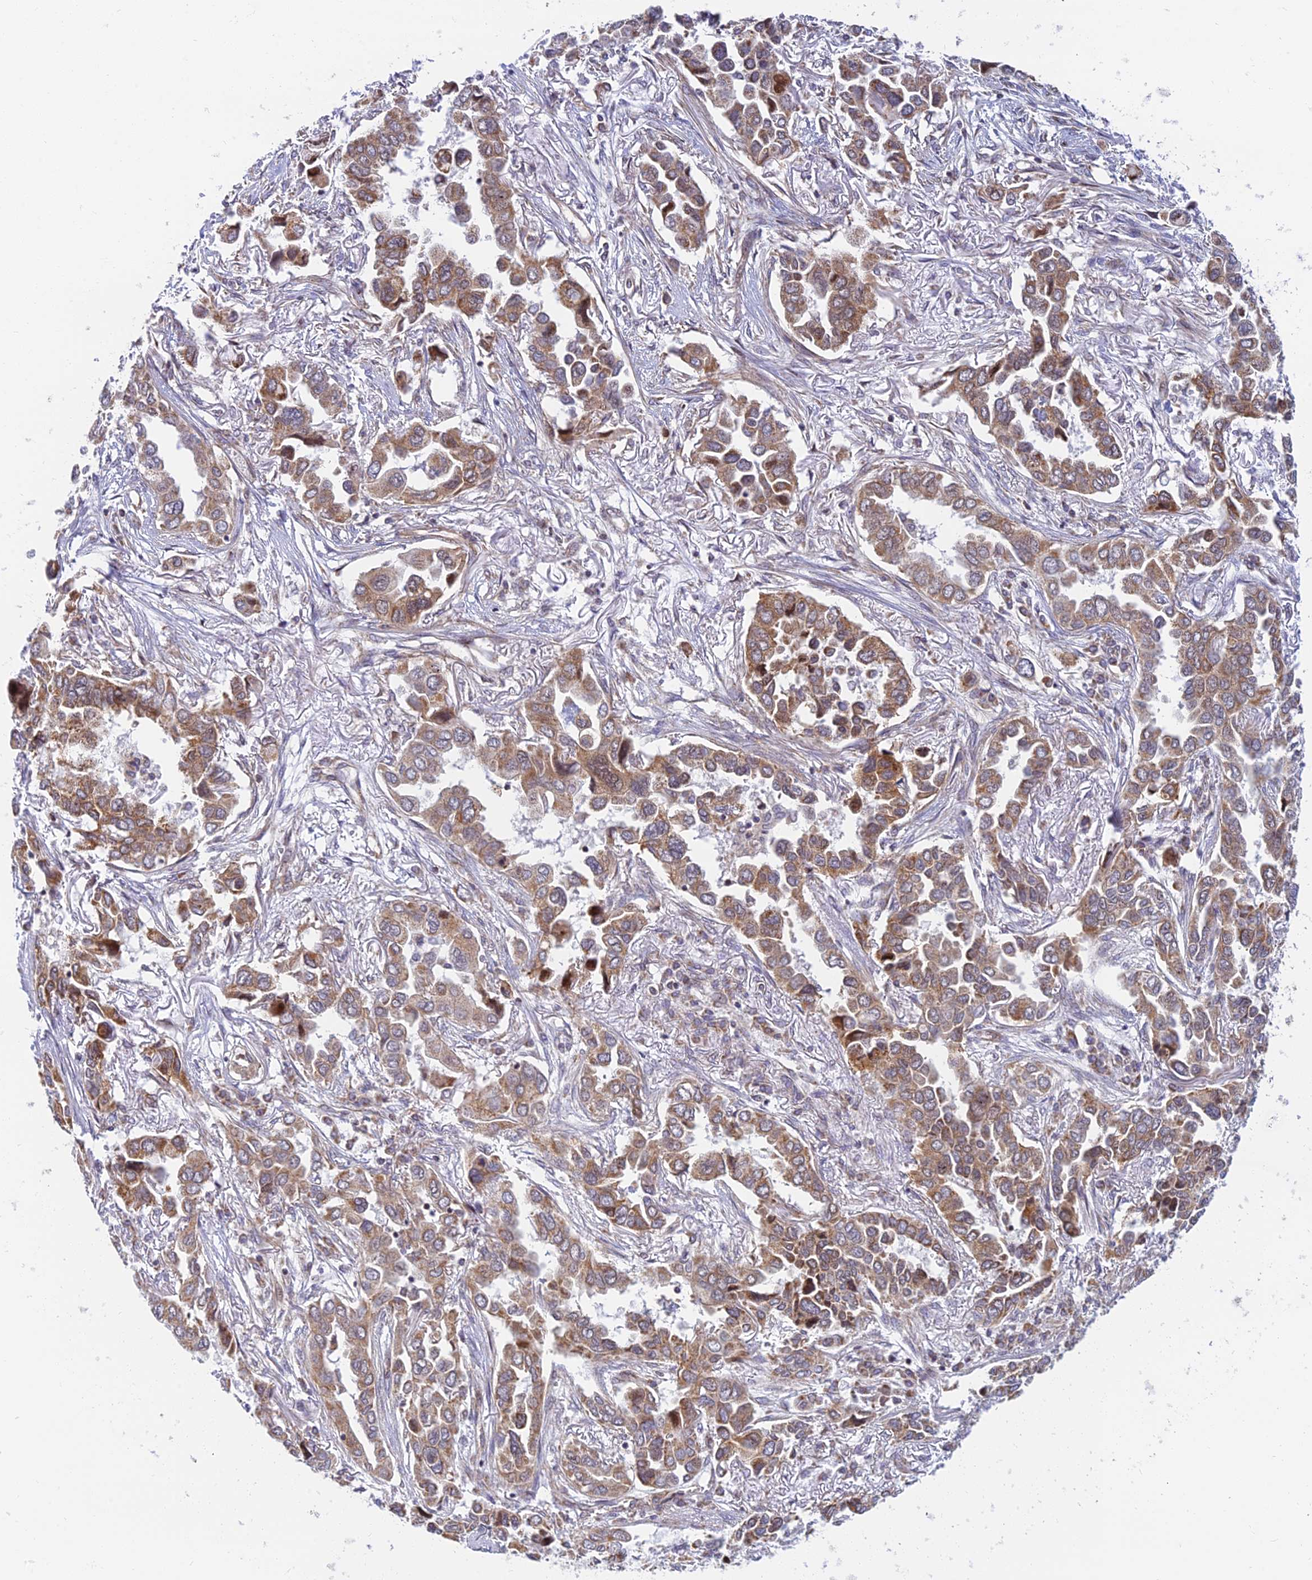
{"staining": {"intensity": "moderate", "quantity": "25%-75%", "location": "cytoplasmic/membranous"}, "tissue": "lung cancer", "cell_type": "Tumor cells", "image_type": "cancer", "snomed": [{"axis": "morphology", "description": "Adenocarcinoma, NOS"}, {"axis": "topography", "description": "Lung"}], "caption": "Lung cancer (adenocarcinoma) stained for a protein exhibits moderate cytoplasmic/membranous positivity in tumor cells. Using DAB (3,3'-diaminobenzidine) (brown) and hematoxylin (blue) stains, captured at high magnification using brightfield microscopy.", "gene": "HOOK2", "patient": {"sex": "female", "age": 76}}